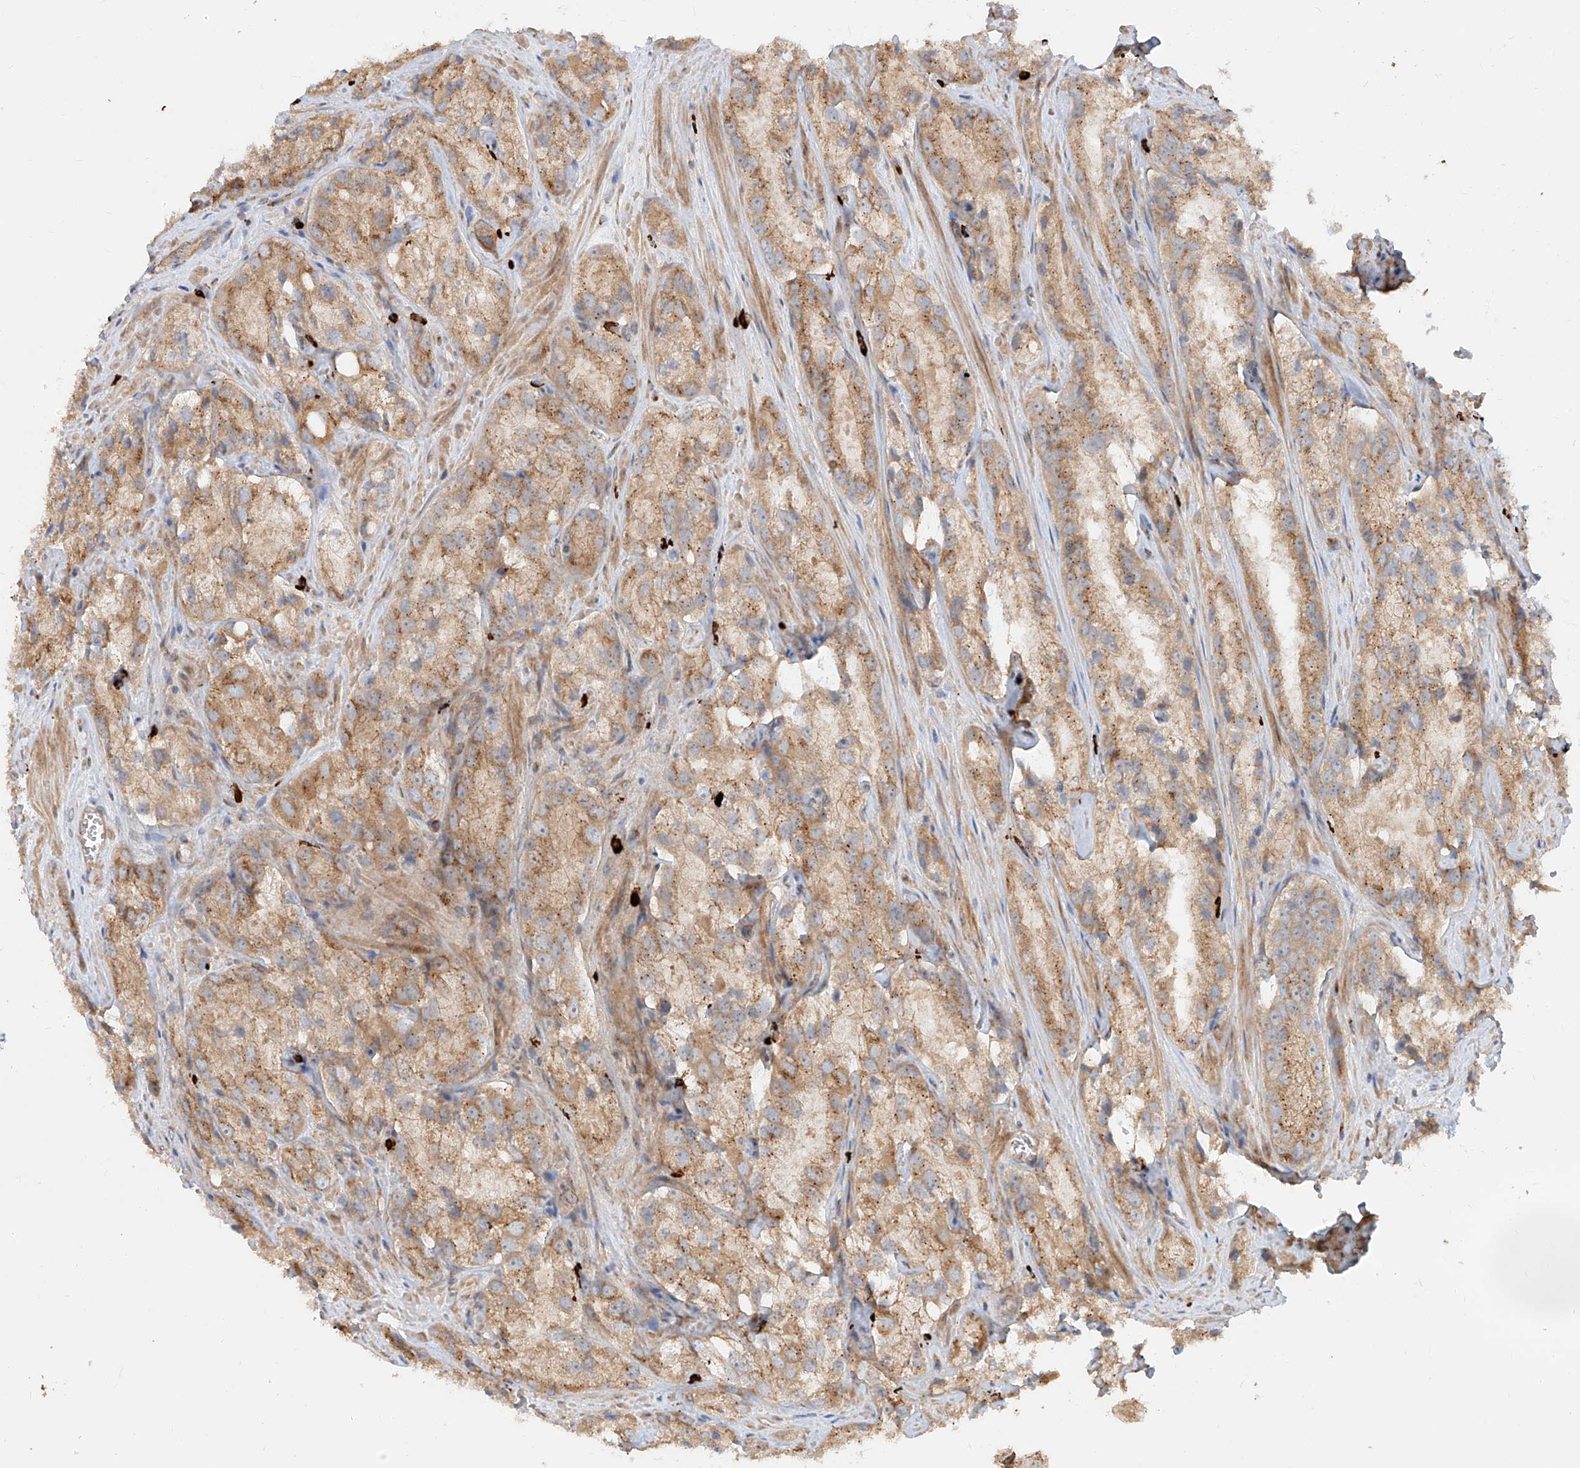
{"staining": {"intensity": "moderate", "quantity": ">75%", "location": "cytoplasmic/membranous"}, "tissue": "prostate cancer", "cell_type": "Tumor cells", "image_type": "cancer", "snomed": [{"axis": "morphology", "description": "Adenocarcinoma, High grade"}, {"axis": "topography", "description": "Prostate"}], "caption": "DAB immunohistochemical staining of human prostate high-grade adenocarcinoma exhibits moderate cytoplasmic/membranous protein staining in approximately >75% of tumor cells.", "gene": "ZNF287", "patient": {"sex": "male", "age": 66}}